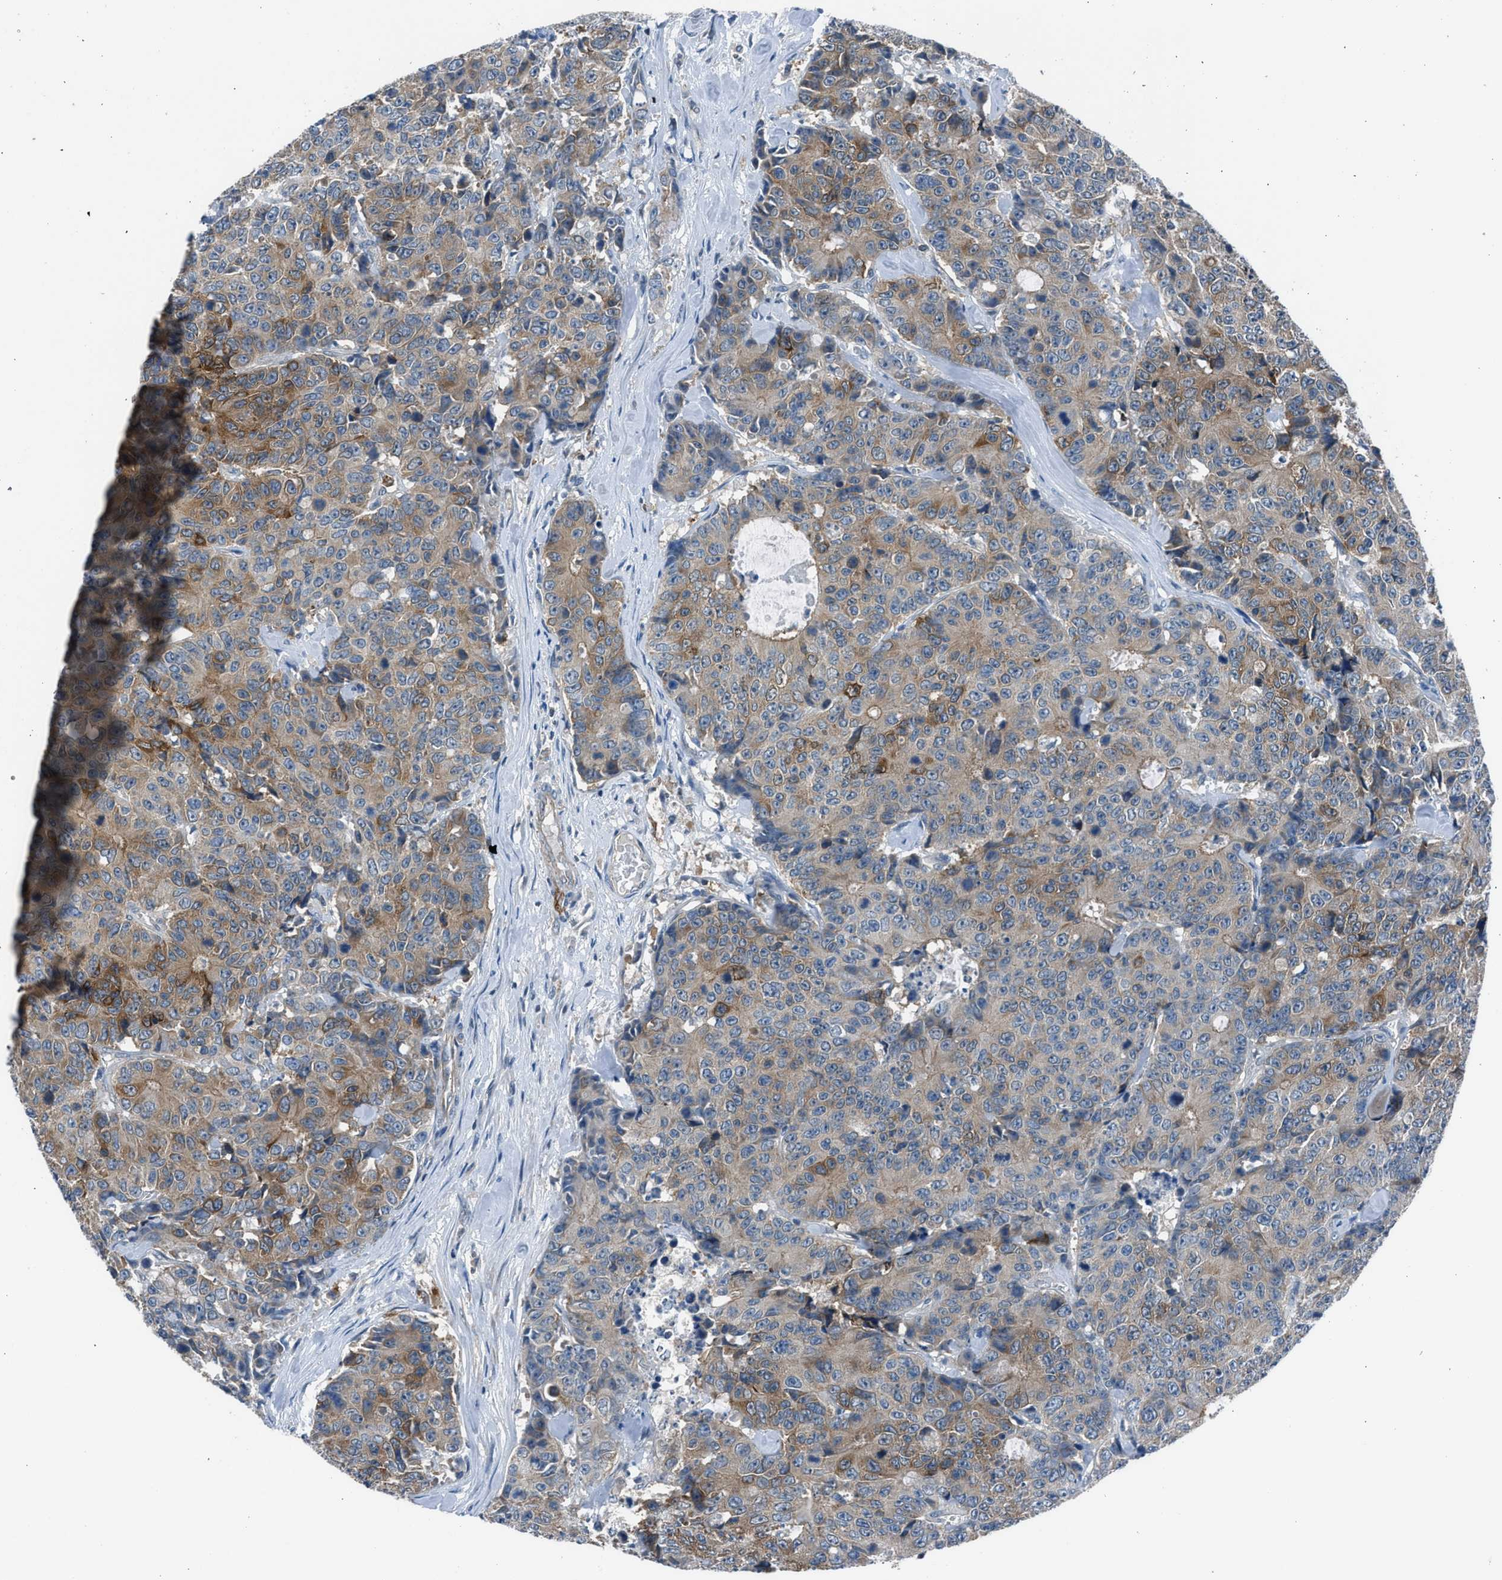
{"staining": {"intensity": "moderate", "quantity": ">75%", "location": "cytoplasmic/membranous"}, "tissue": "colorectal cancer", "cell_type": "Tumor cells", "image_type": "cancer", "snomed": [{"axis": "morphology", "description": "Adenocarcinoma, NOS"}, {"axis": "topography", "description": "Colon"}], "caption": "Moderate cytoplasmic/membranous expression is appreciated in about >75% of tumor cells in colorectal cancer. Immunohistochemistry (ihc) stains the protein of interest in brown and the nuclei are stained blue.", "gene": "LMLN", "patient": {"sex": "female", "age": 86}}